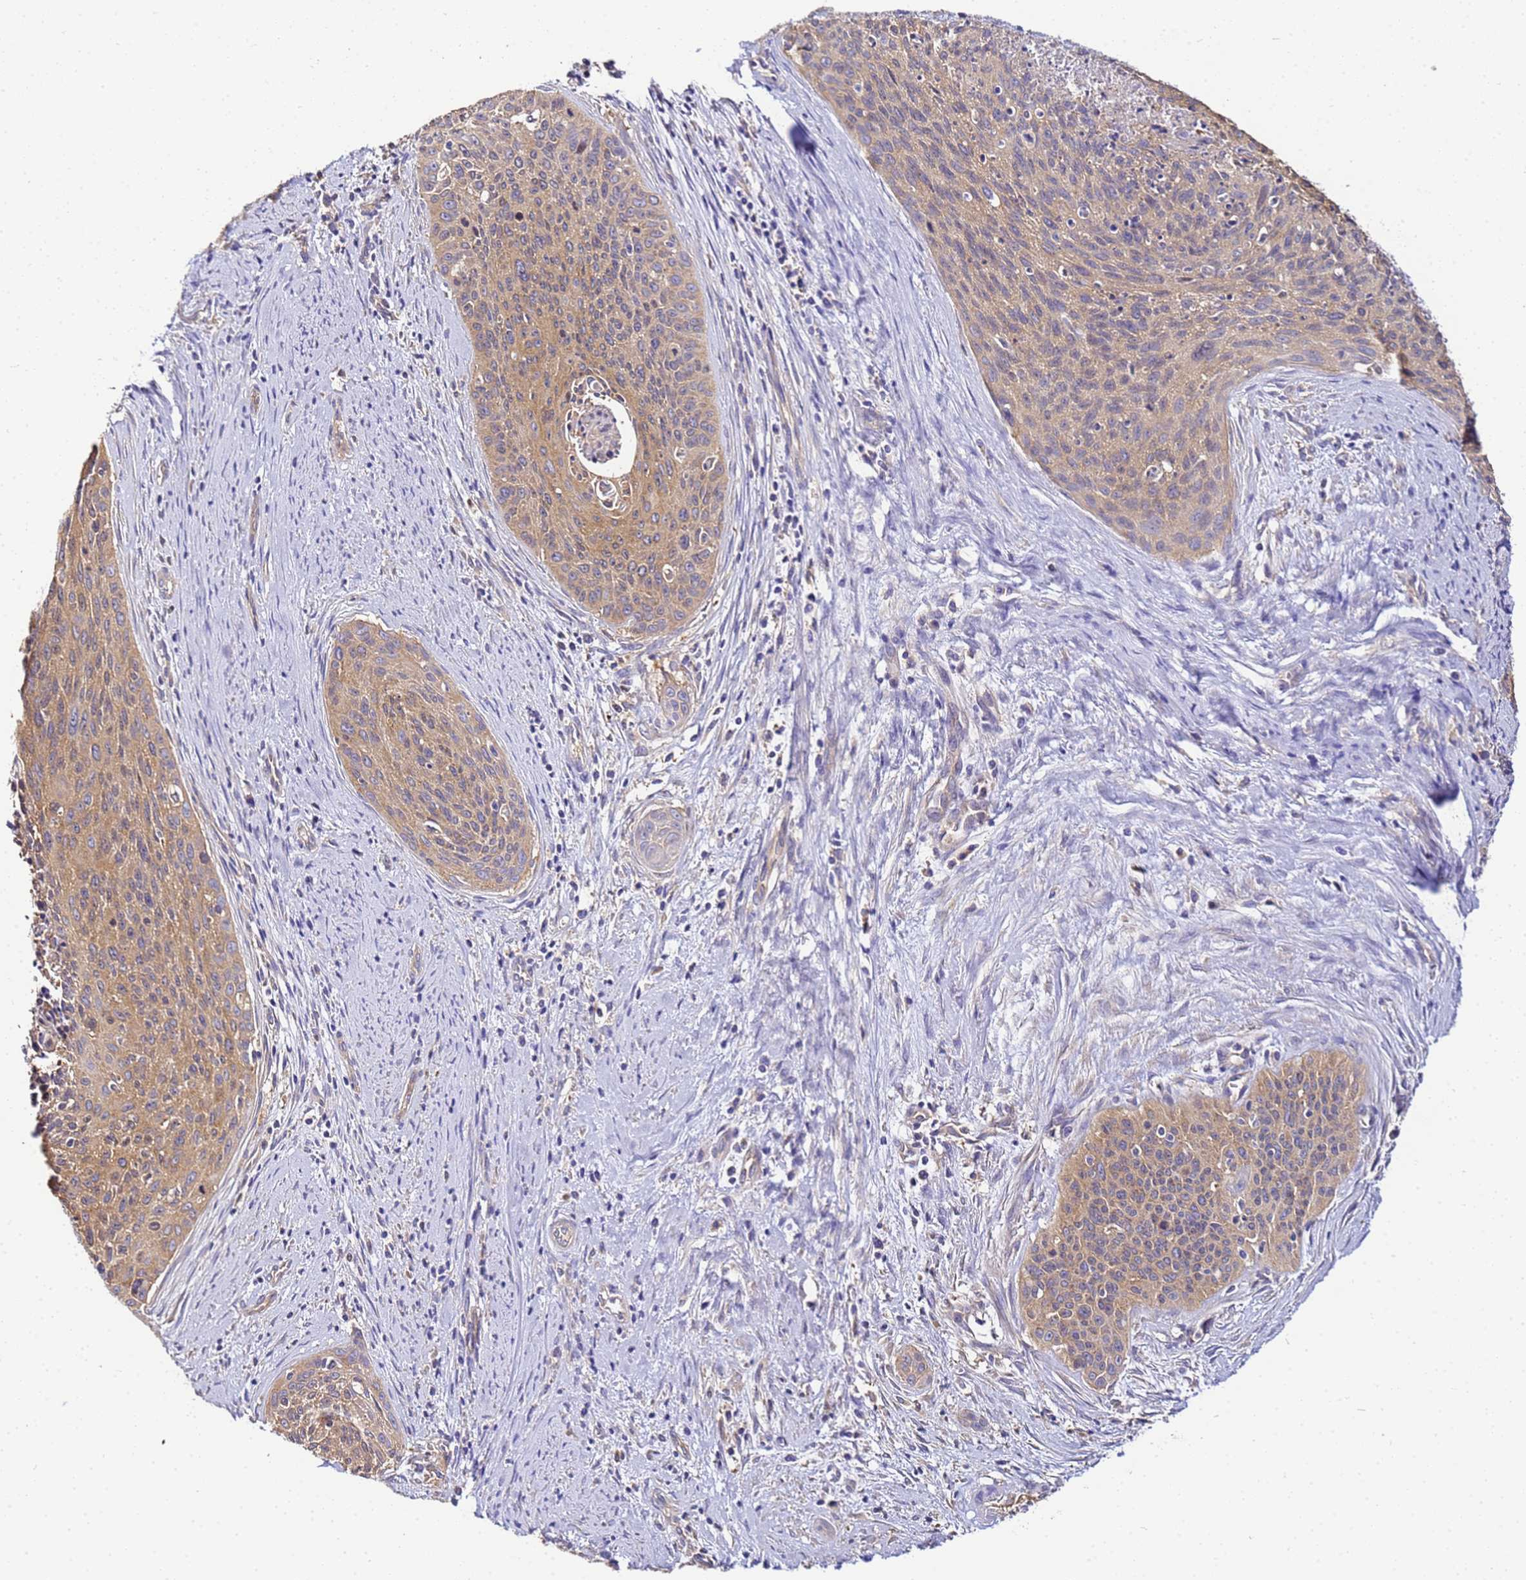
{"staining": {"intensity": "moderate", "quantity": ">75%", "location": "cytoplasmic/membranous"}, "tissue": "cervical cancer", "cell_type": "Tumor cells", "image_type": "cancer", "snomed": [{"axis": "morphology", "description": "Squamous cell carcinoma, NOS"}, {"axis": "topography", "description": "Cervix"}], "caption": "Cervical squamous cell carcinoma stained with immunohistochemistry reveals moderate cytoplasmic/membranous positivity in approximately >75% of tumor cells. The staining is performed using DAB (3,3'-diaminobenzidine) brown chromogen to label protein expression. The nuclei are counter-stained blue using hematoxylin.", "gene": "NARS1", "patient": {"sex": "female", "age": 55}}